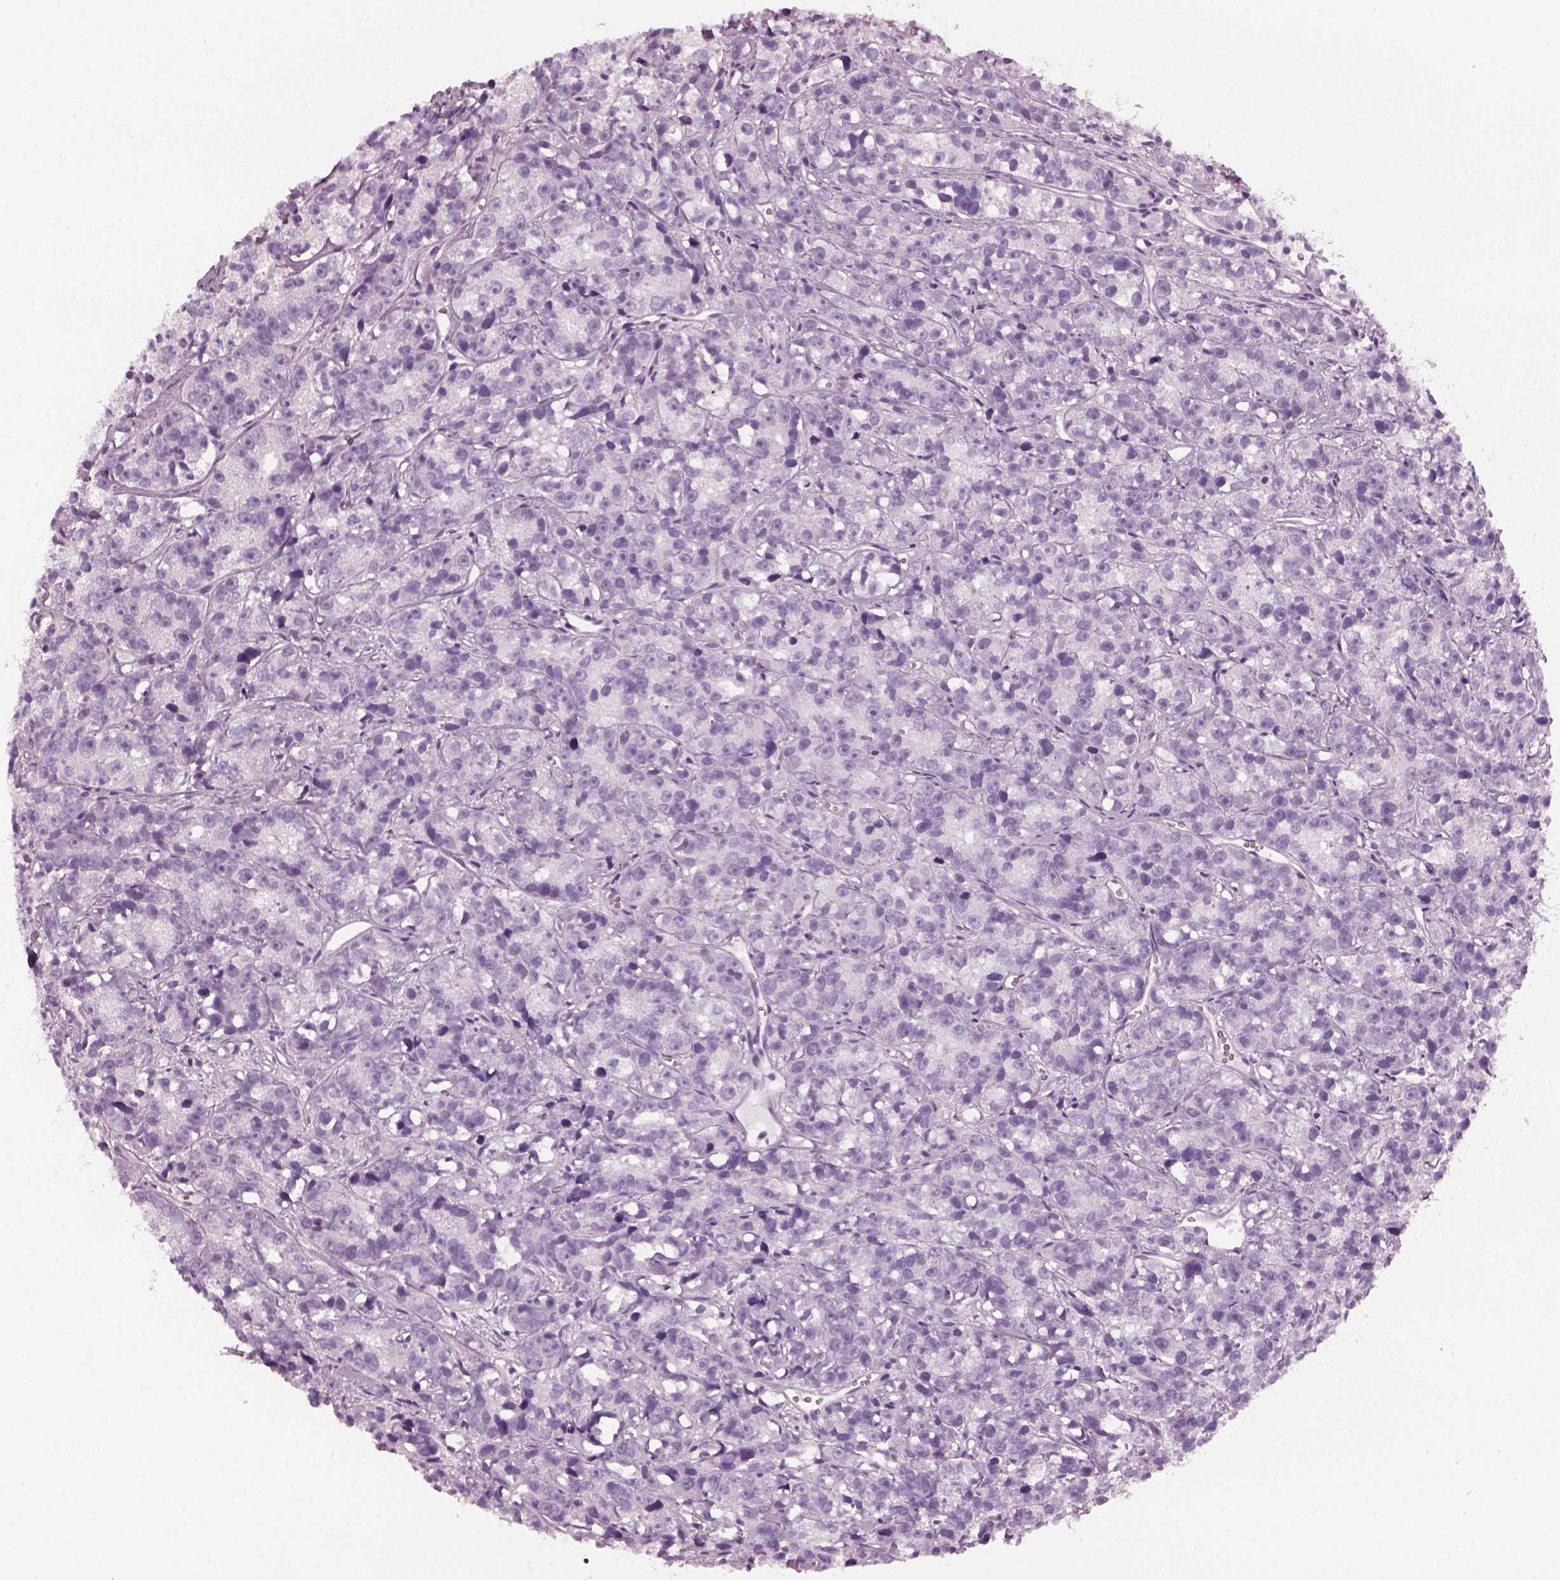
{"staining": {"intensity": "negative", "quantity": "none", "location": "none"}, "tissue": "prostate cancer", "cell_type": "Tumor cells", "image_type": "cancer", "snomed": [{"axis": "morphology", "description": "Adenocarcinoma, High grade"}, {"axis": "topography", "description": "Prostate"}], "caption": "IHC photomicrograph of neoplastic tissue: prostate cancer (adenocarcinoma (high-grade)) stained with DAB displays no significant protein expression in tumor cells.", "gene": "PDC", "patient": {"sex": "male", "age": 77}}